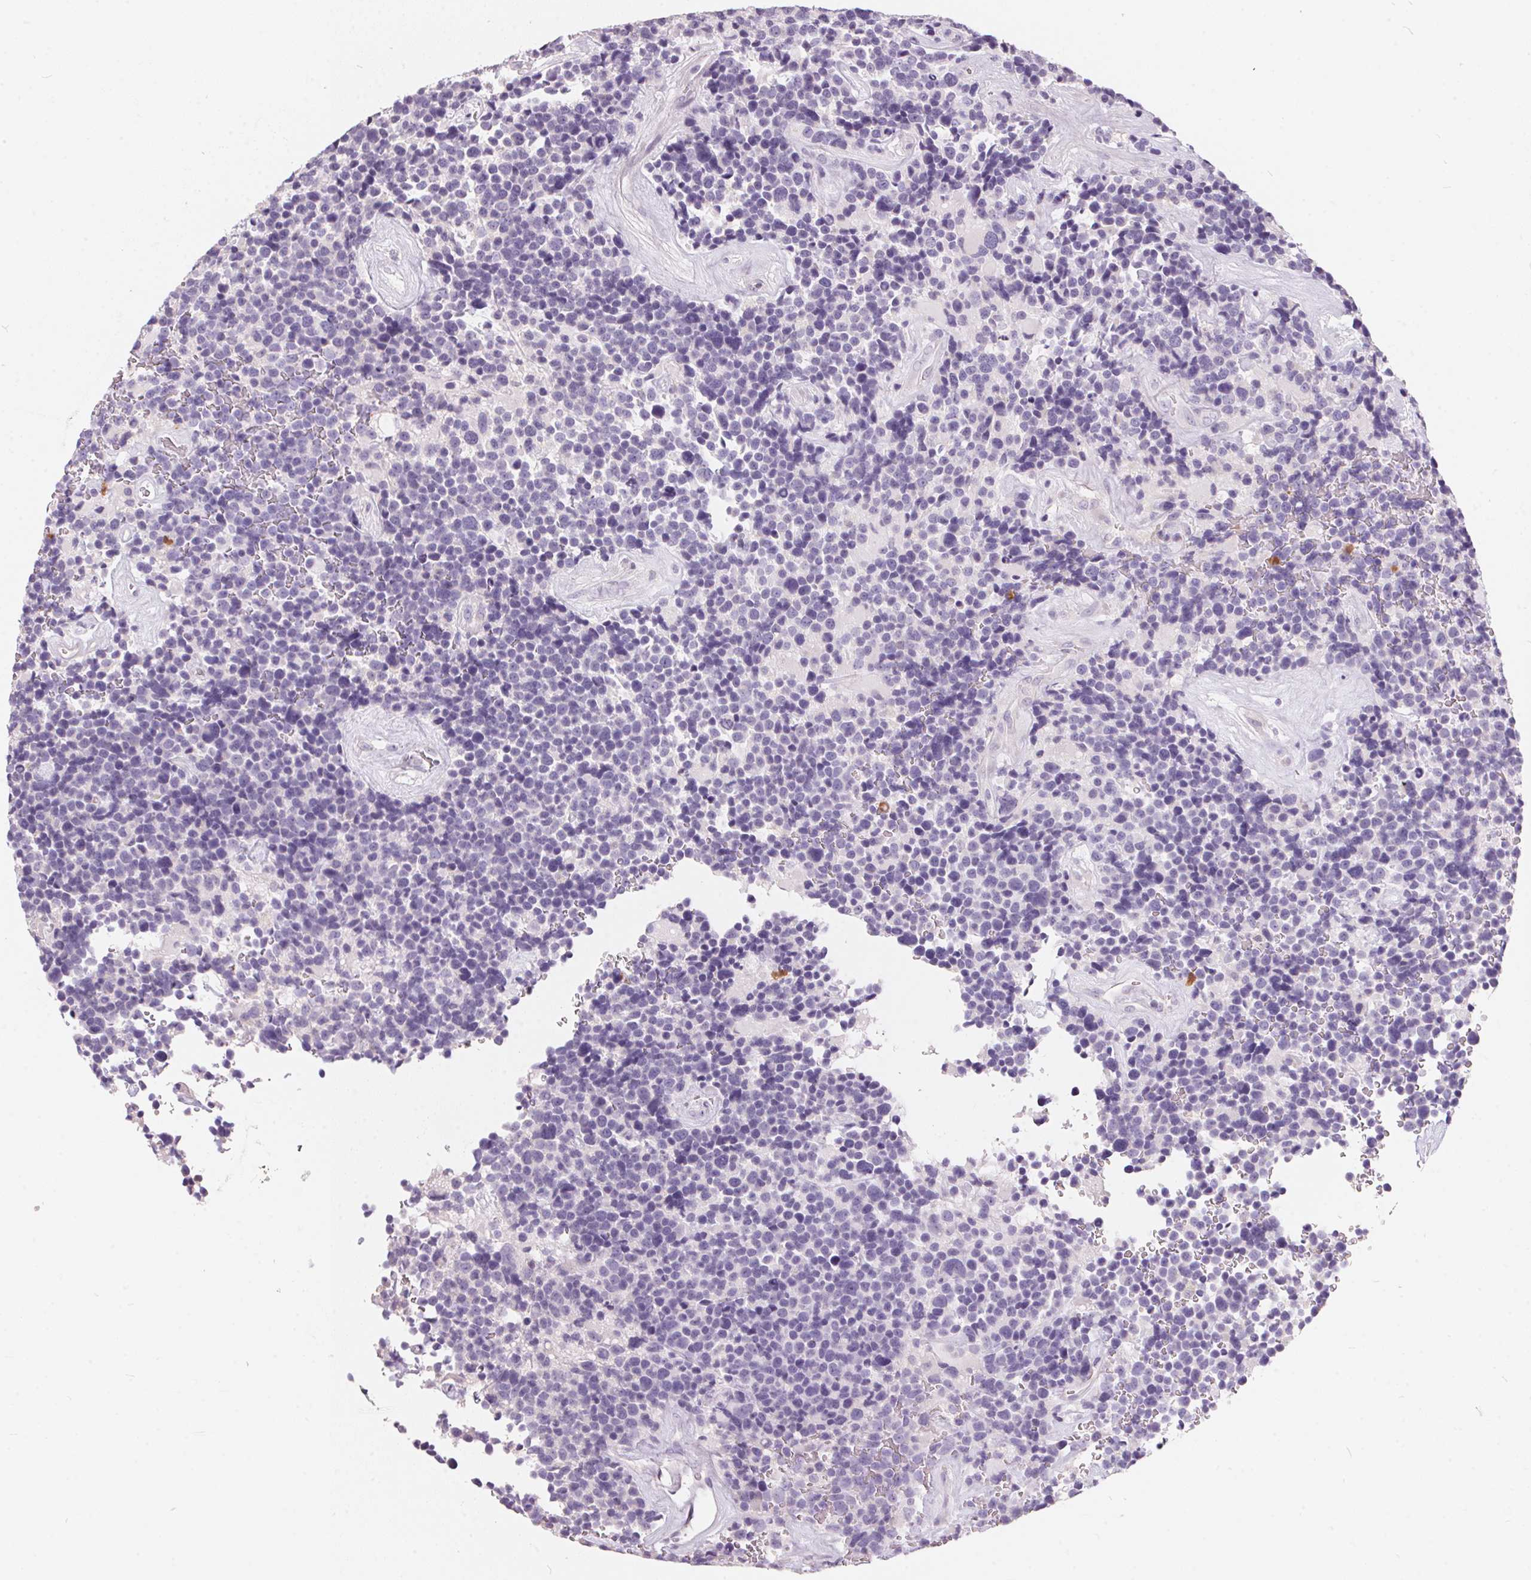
{"staining": {"intensity": "negative", "quantity": "none", "location": "none"}, "tissue": "glioma", "cell_type": "Tumor cells", "image_type": "cancer", "snomed": [{"axis": "morphology", "description": "Glioma, malignant, High grade"}, {"axis": "topography", "description": "Brain"}], "caption": "This photomicrograph is of high-grade glioma (malignant) stained with IHC to label a protein in brown with the nuclei are counter-stained blue. There is no positivity in tumor cells.", "gene": "SERPINB1", "patient": {"sex": "male", "age": 33}}